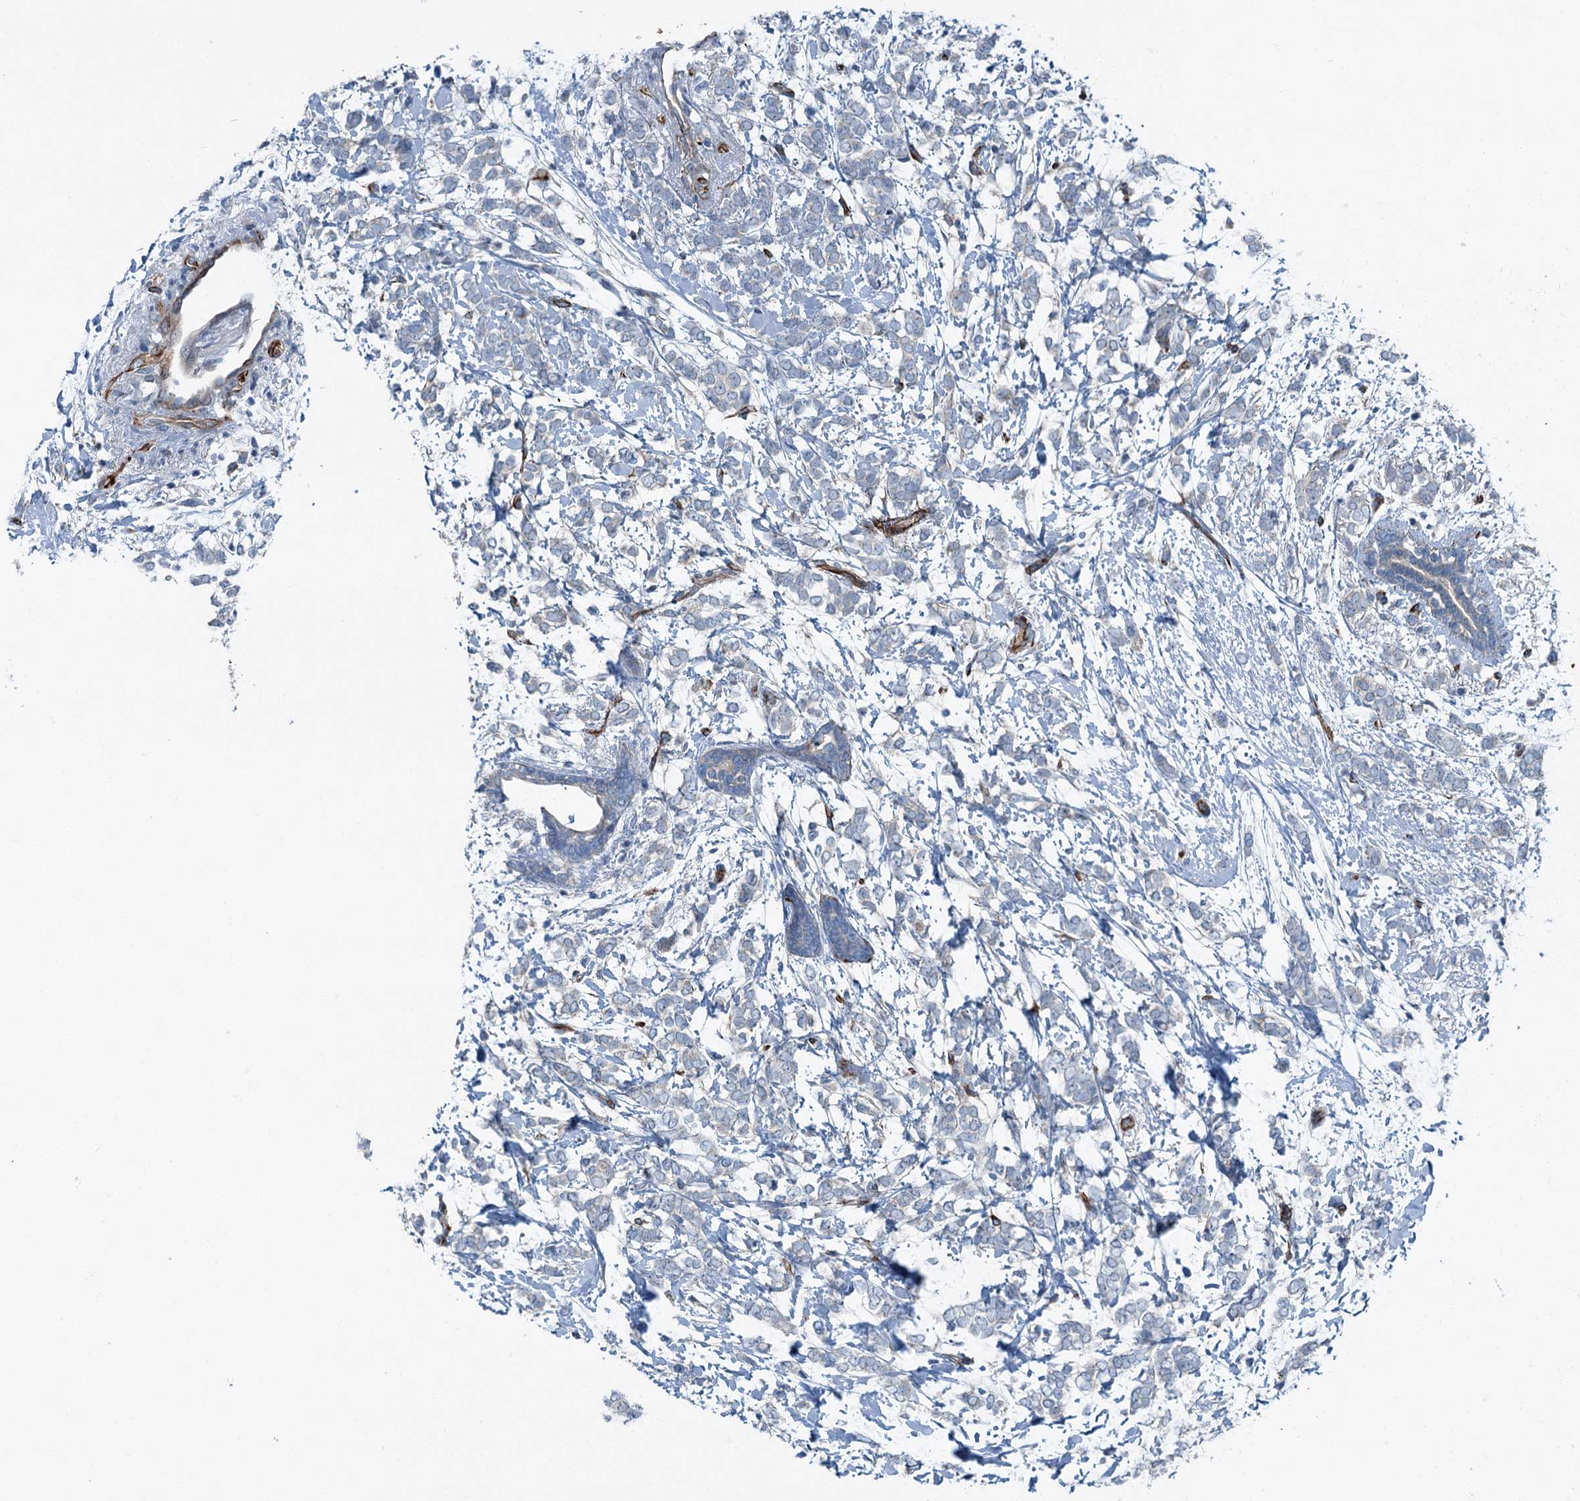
{"staining": {"intensity": "negative", "quantity": "none", "location": "none"}, "tissue": "breast cancer", "cell_type": "Tumor cells", "image_type": "cancer", "snomed": [{"axis": "morphology", "description": "Normal tissue, NOS"}, {"axis": "morphology", "description": "Lobular carcinoma"}, {"axis": "topography", "description": "Breast"}], "caption": "An image of breast cancer stained for a protein shows no brown staining in tumor cells.", "gene": "AXL", "patient": {"sex": "female", "age": 47}}